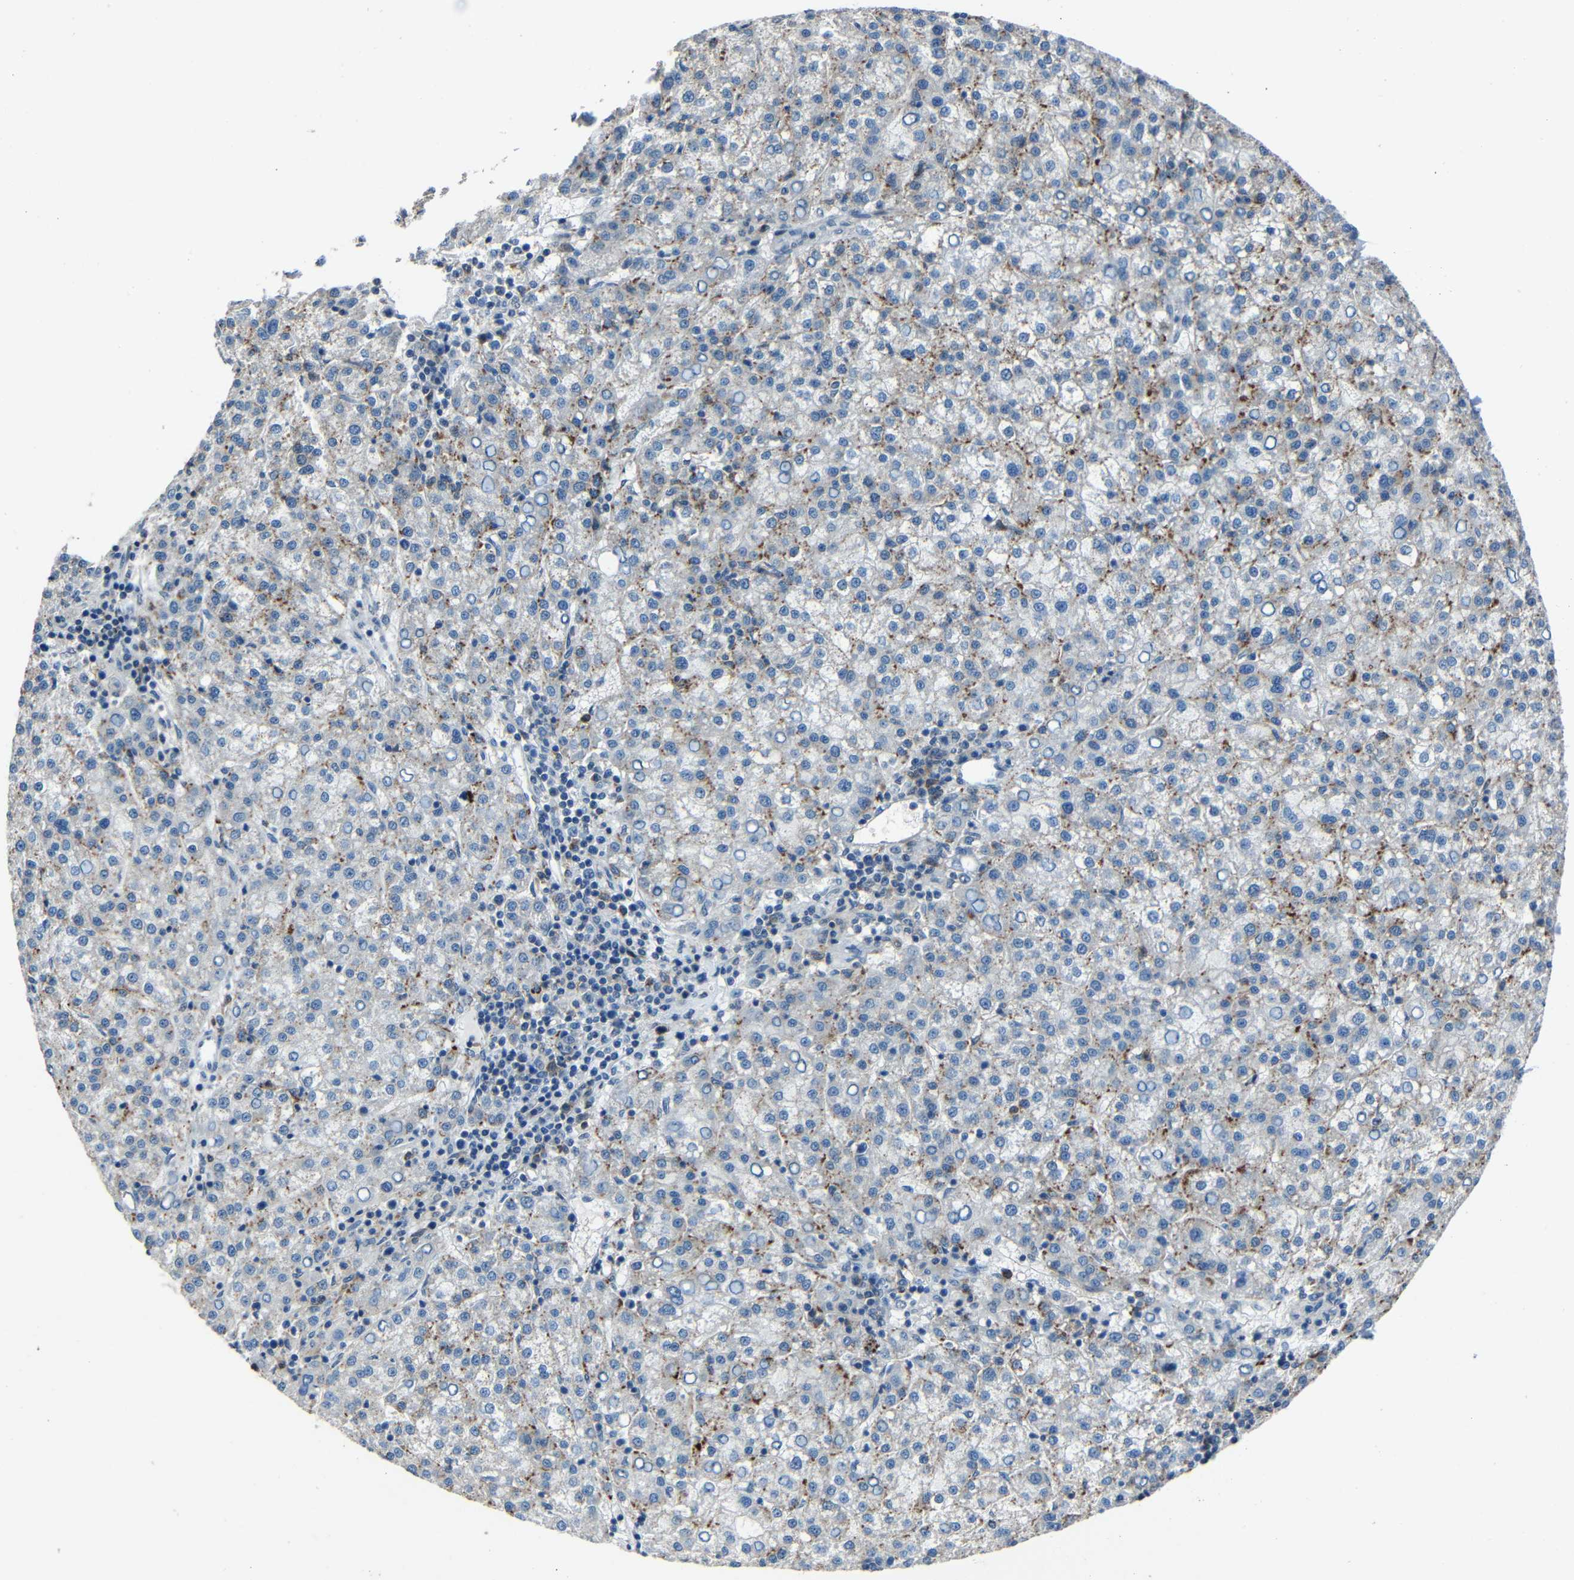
{"staining": {"intensity": "moderate", "quantity": "25%-75%", "location": "cytoplasmic/membranous"}, "tissue": "liver cancer", "cell_type": "Tumor cells", "image_type": "cancer", "snomed": [{"axis": "morphology", "description": "Carcinoma, Hepatocellular, NOS"}, {"axis": "topography", "description": "Liver"}], "caption": "Liver hepatocellular carcinoma tissue demonstrates moderate cytoplasmic/membranous positivity in approximately 25%-75% of tumor cells", "gene": "DNAJC5", "patient": {"sex": "female", "age": 58}}